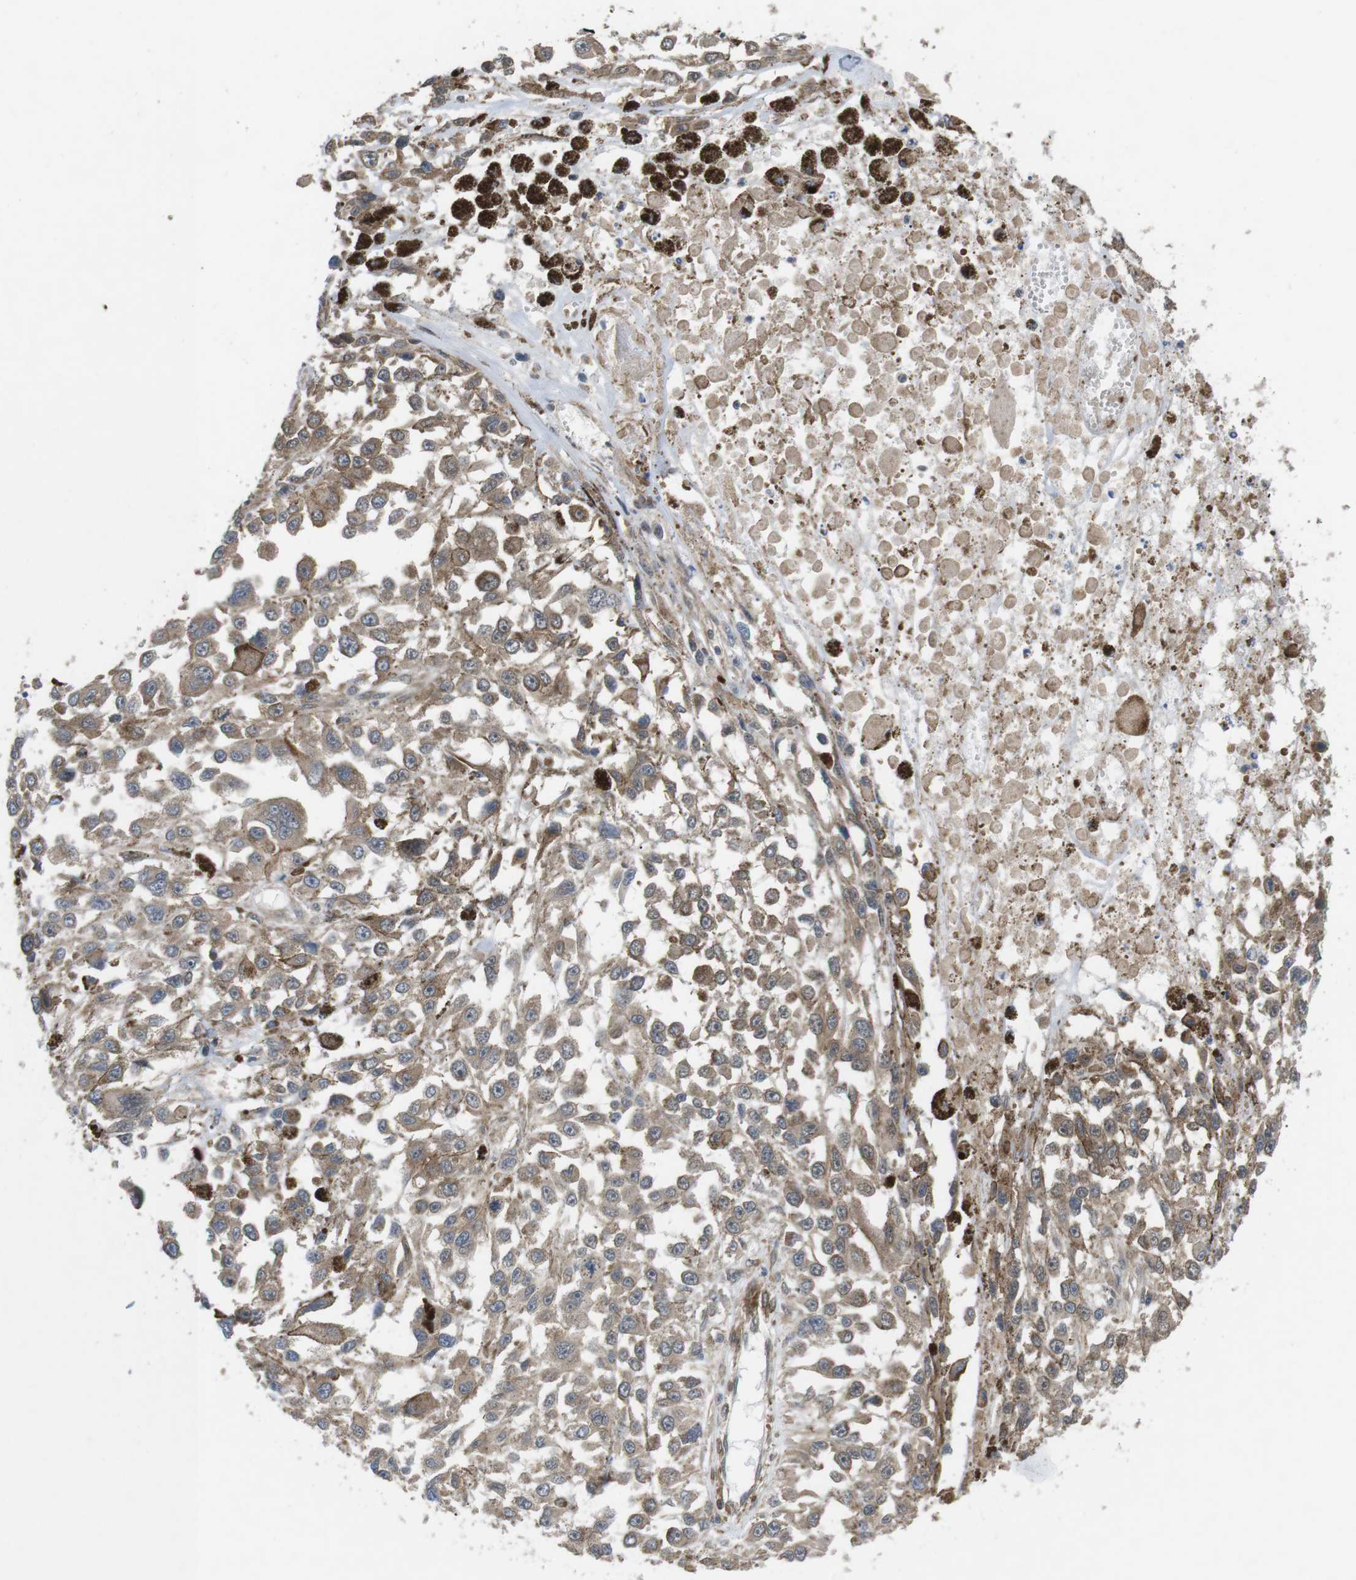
{"staining": {"intensity": "weak", "quantity": ">75%", "location": "cytoplasmic/membranous"}, "tissue": "melanoma", "cell_type": "Tumor cells", "image_type": "cancer", "snomed": [{"axis": "morphology", "description": "Malignant melanoma, Metastatic site"}, {"axis": "topography", "description": "Lymph node"}], "caption": "The micrograph demonstrates staining of malignant melanoma (metastatic site), revealing weak cytoplasmic/membranous protein positivity (brown color) within tumor cells.", "gene": "KANK2", "patient": {"sex": "male", "age": 59}}